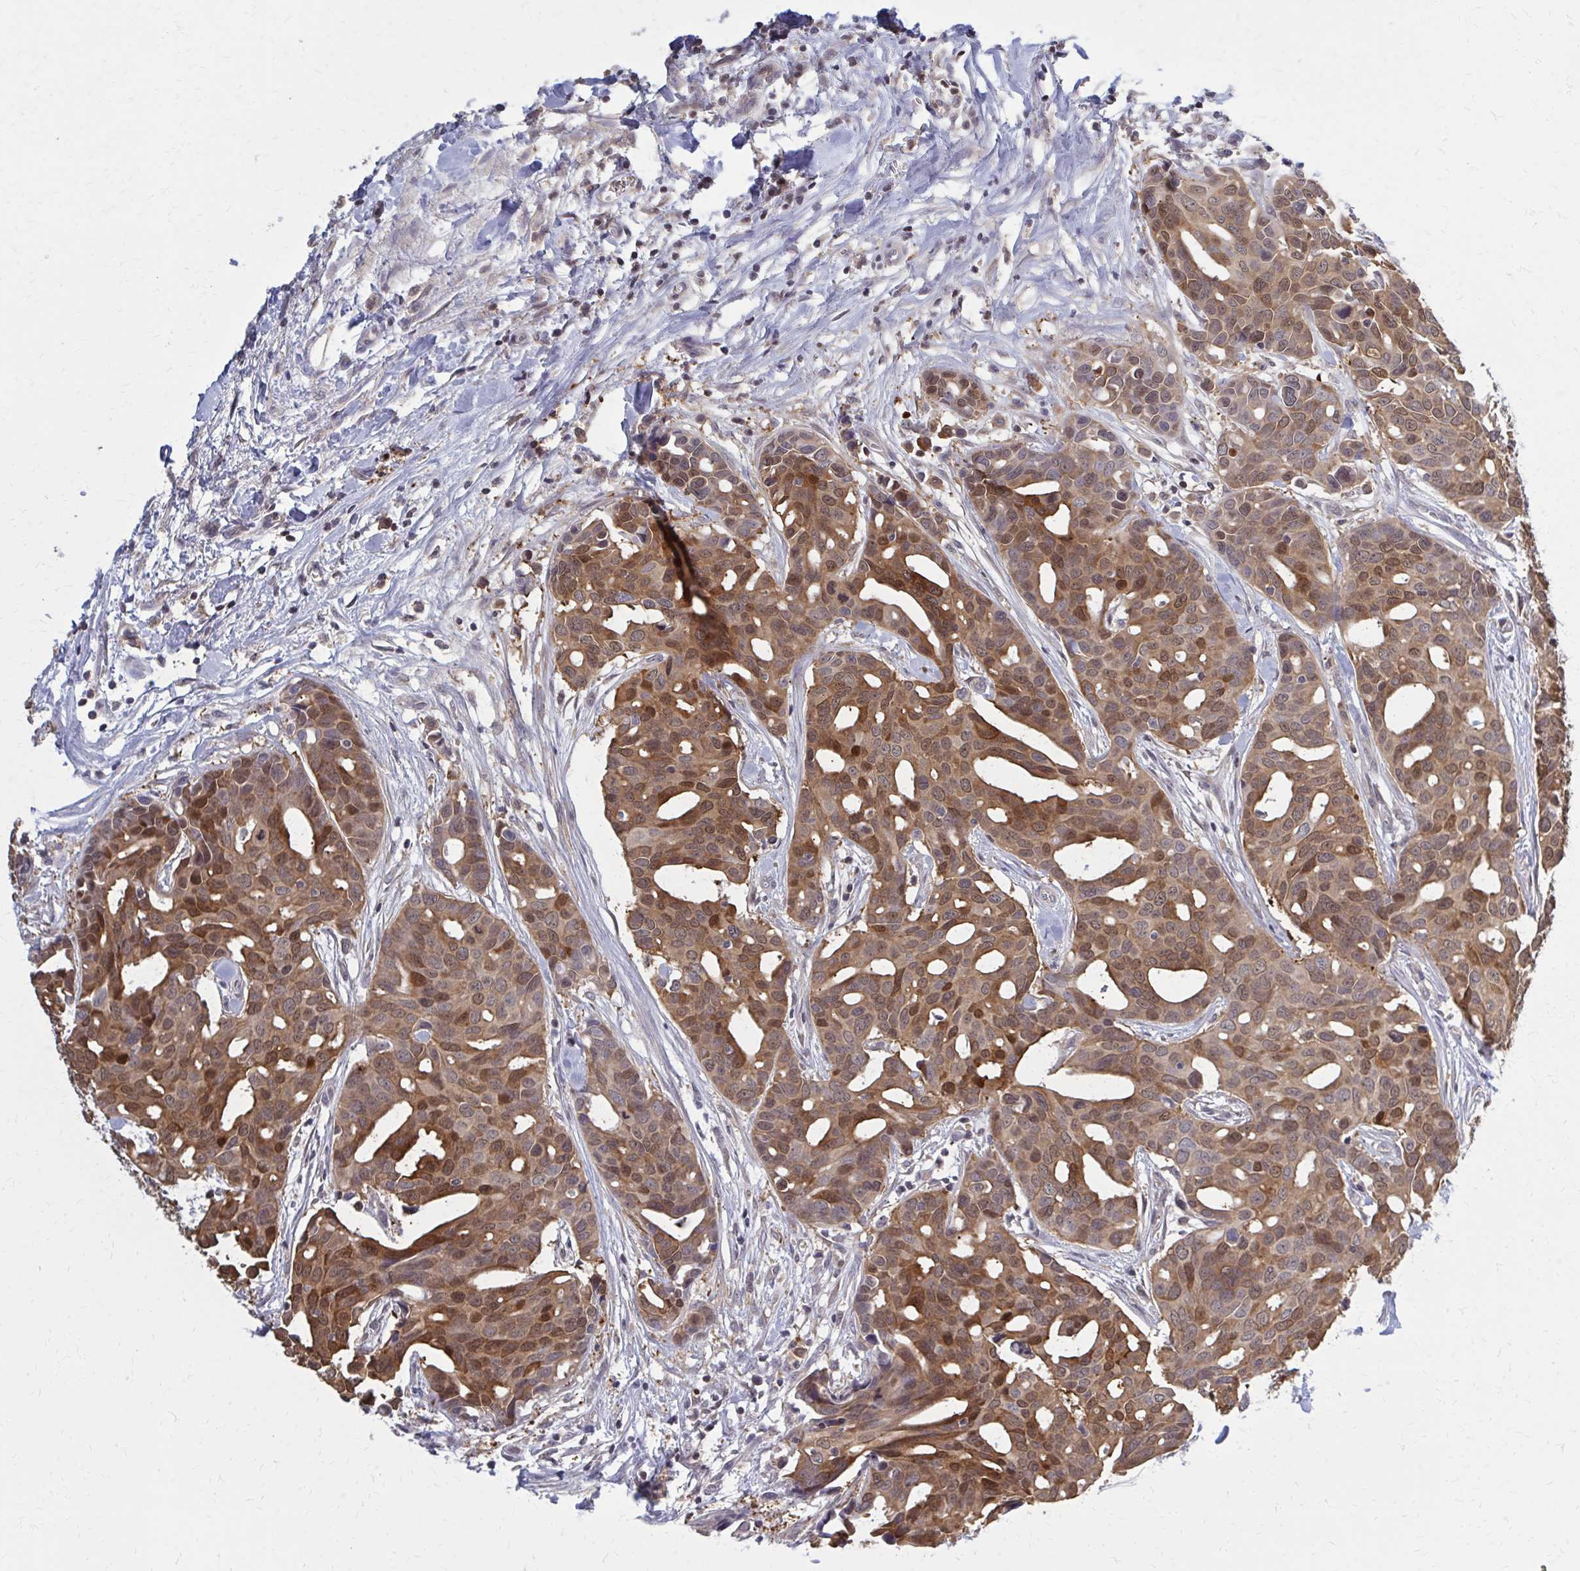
{"staining": {"intensity": "moderate", "quantity": ">75%", "location": "cytoplasmic/membranous"}, "tissue": "breast cancer", "cell_type": "Tumor cells", "image_type": "cancer", "snomed": [{"axis": "morphology", "description": "Duct carcinoma"}, {"axis": "topography", "description": "Breast"}], "caption": "A histopathology image of human intraductal carcinoma (breast) stained for a protein reveals moderate cytoplasmic/membranous brown staining in tumor cells.", "gene": "DBI", "patient": {"sex": "female", "age": 54}}